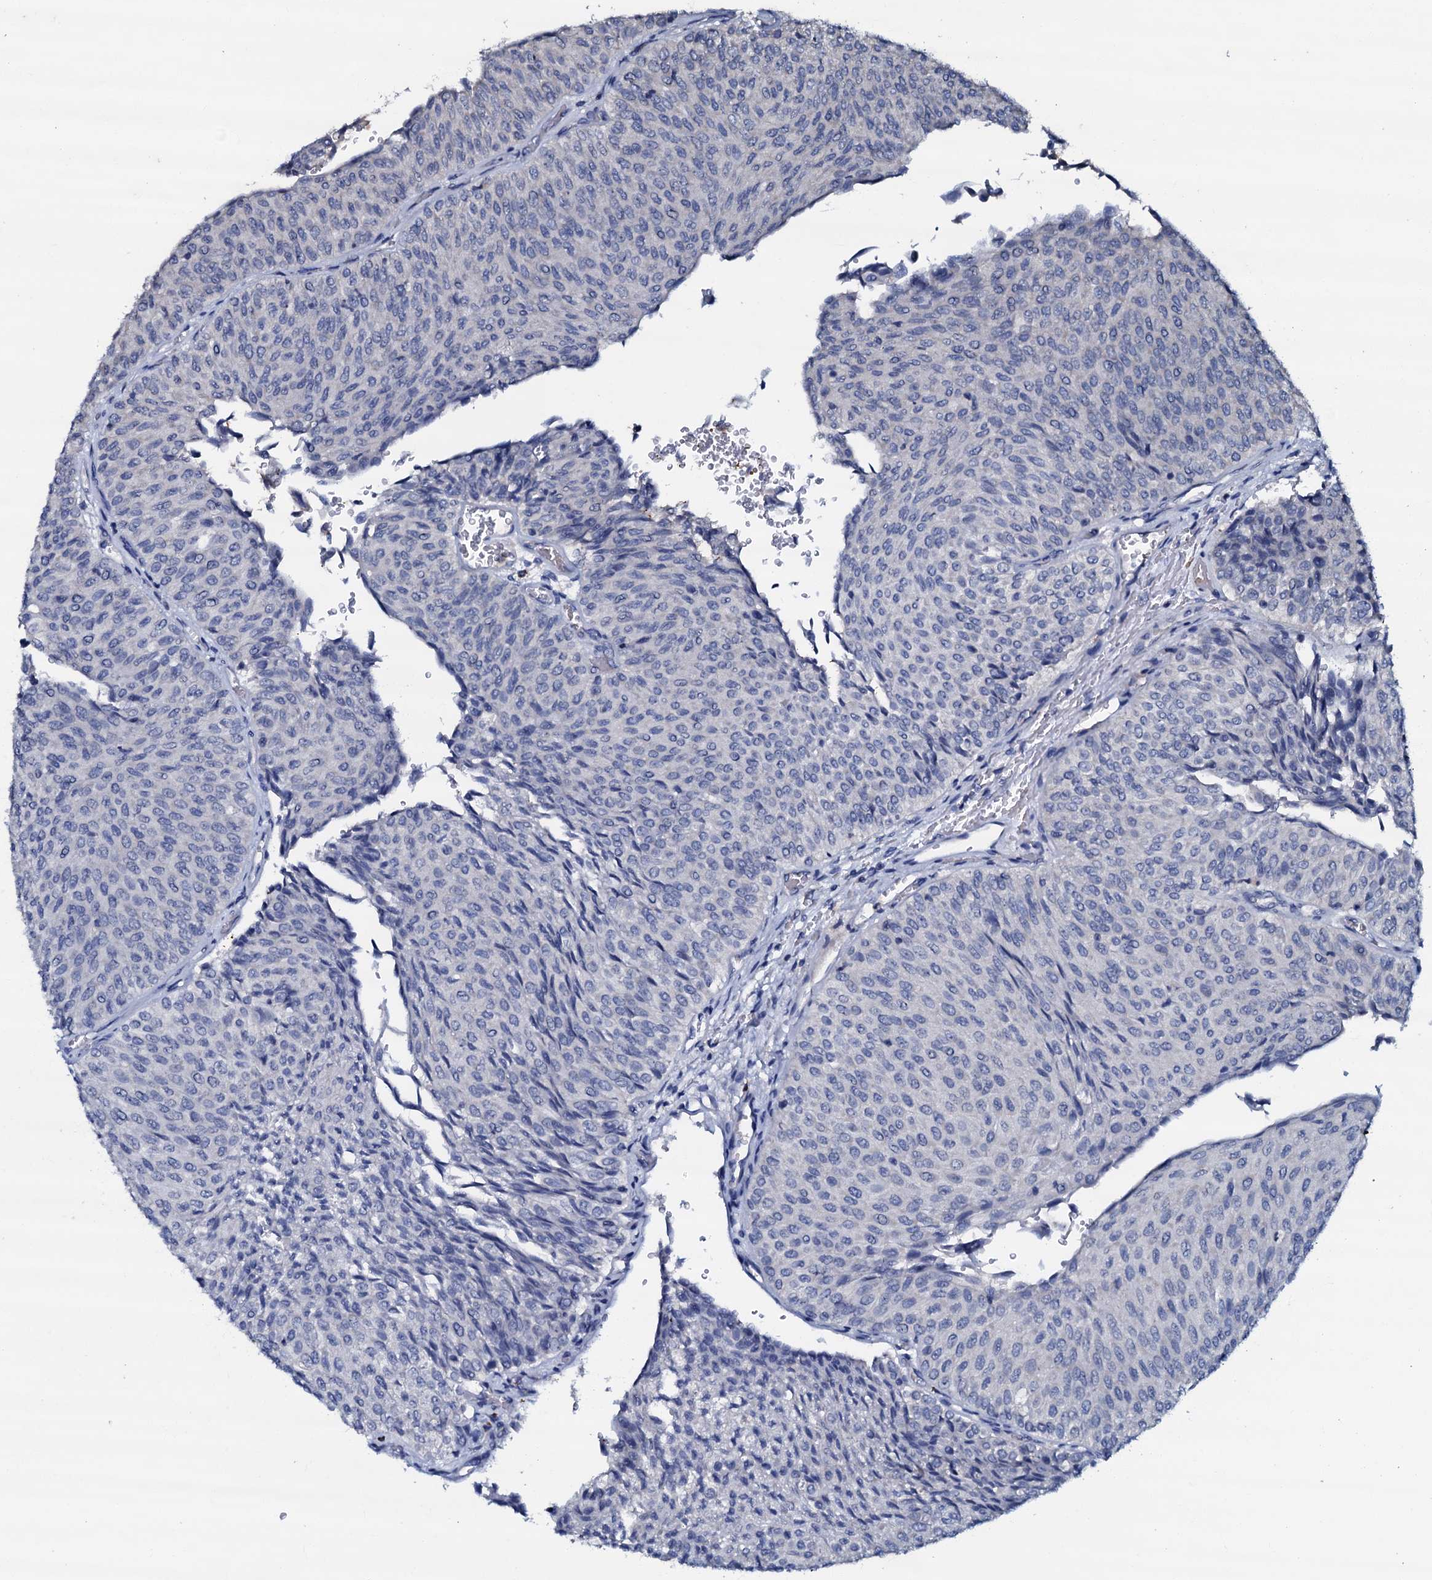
{"staining": {"intensity": "negative", "quantity": "none", "location": "none"}, "tissue": "urothelial cancer", "cell_type": "Tumor cells", "image_type": "cancer", "snomed": [{"axis": "morphology", "description": "Urothelial carcinoma, Low grade"}, {"axis": "topography", "description": "Urinary bladder"}], "caption": "Tumor cells show no significant staining in urothelial cancer. (DAB IHC with hematoxylin counter stain).", "gene": "CPNE2", "patient": {"sex": "male", "age": 78}}